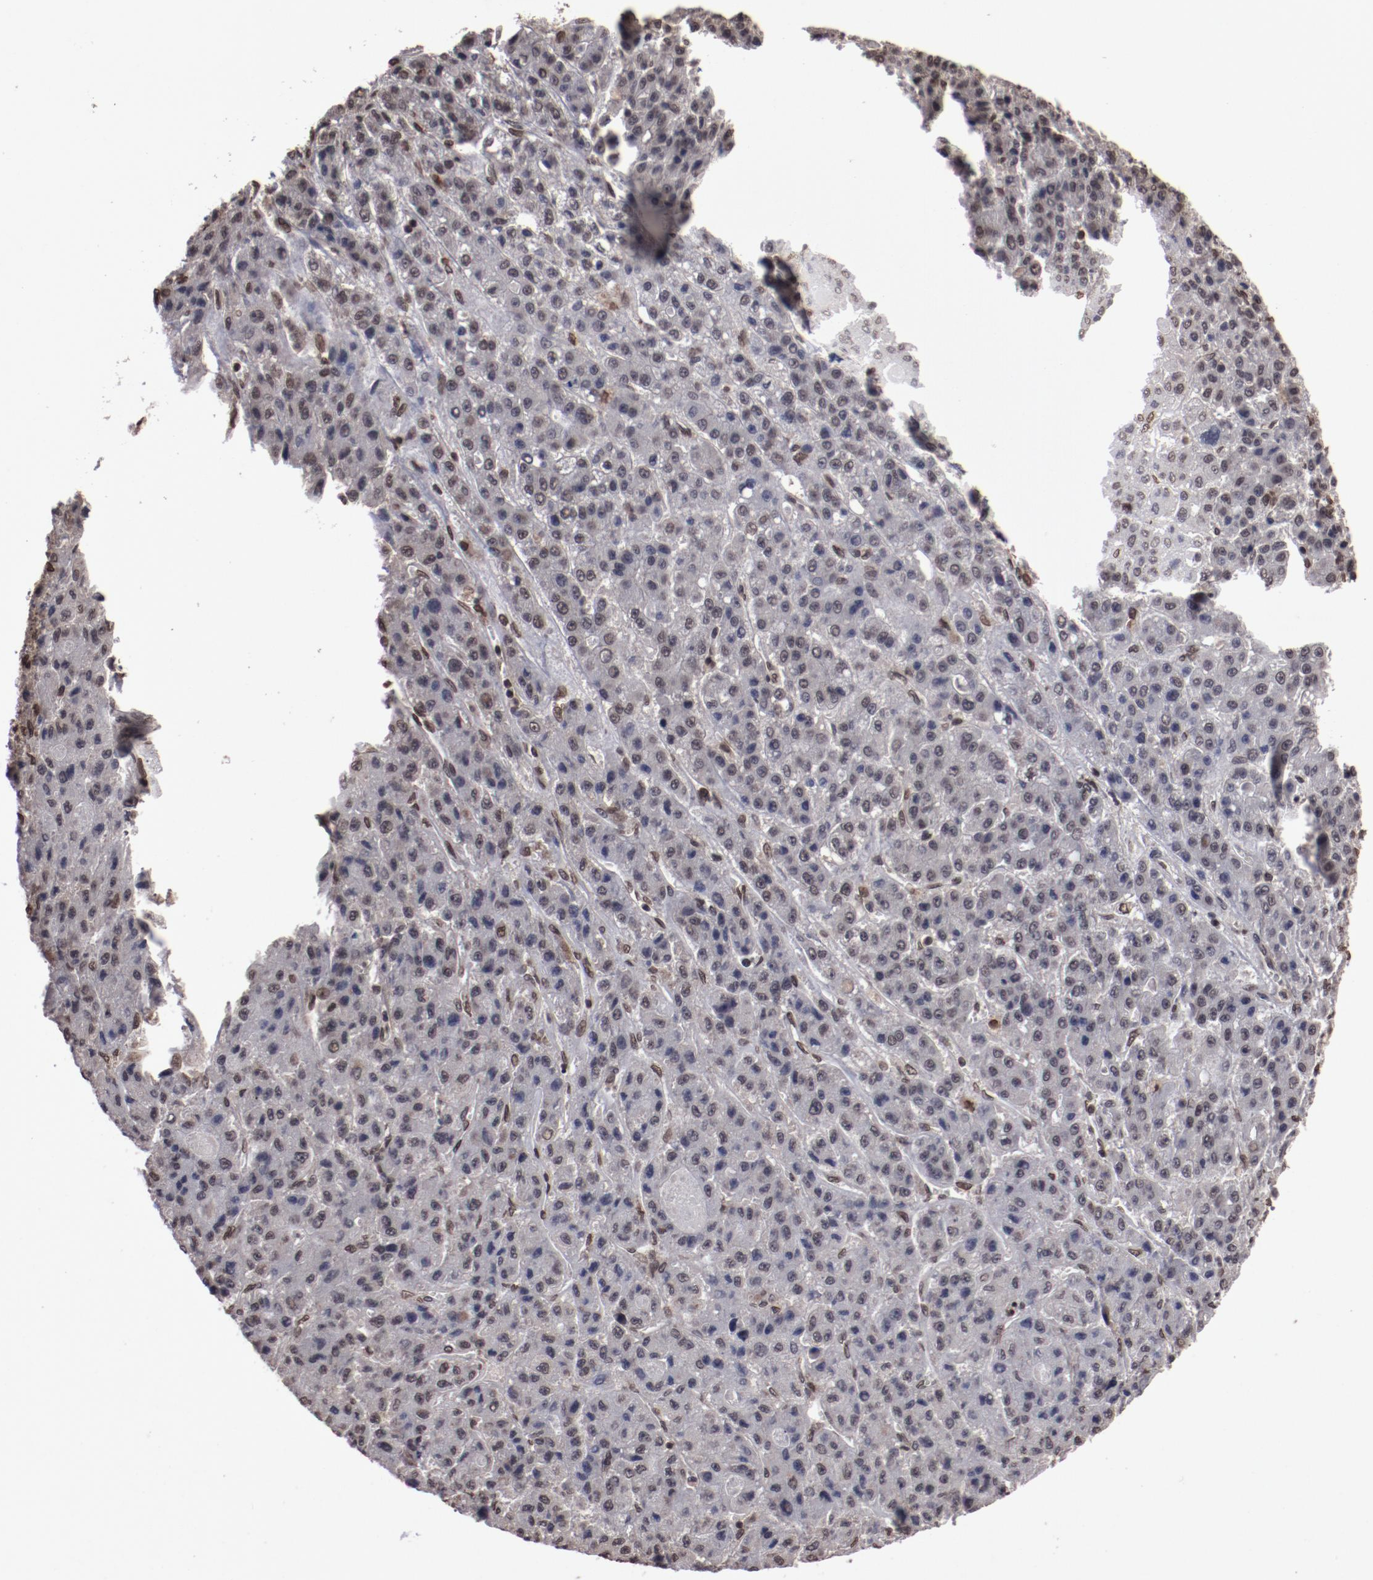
{"staining": {"intensity": "weak", "quantity": ">75%", "location": "nuclear"}, "tissue": "liver cancer", "cell_type": "Tumor cells", "image_type": "cancer", "snomed": [{"axis": "morphology", "description": "Carcinoma, Hepatocellular, NOS"}, {"axis": "topography", "description": "Liver"}], "caption": "Weak nuclear protein expression is appreciated in about >75% of tumor cells in hepatocellular carcinoma (liver).", "gene": "AKT1", "patient": {"sex": "male", "age": 70}}